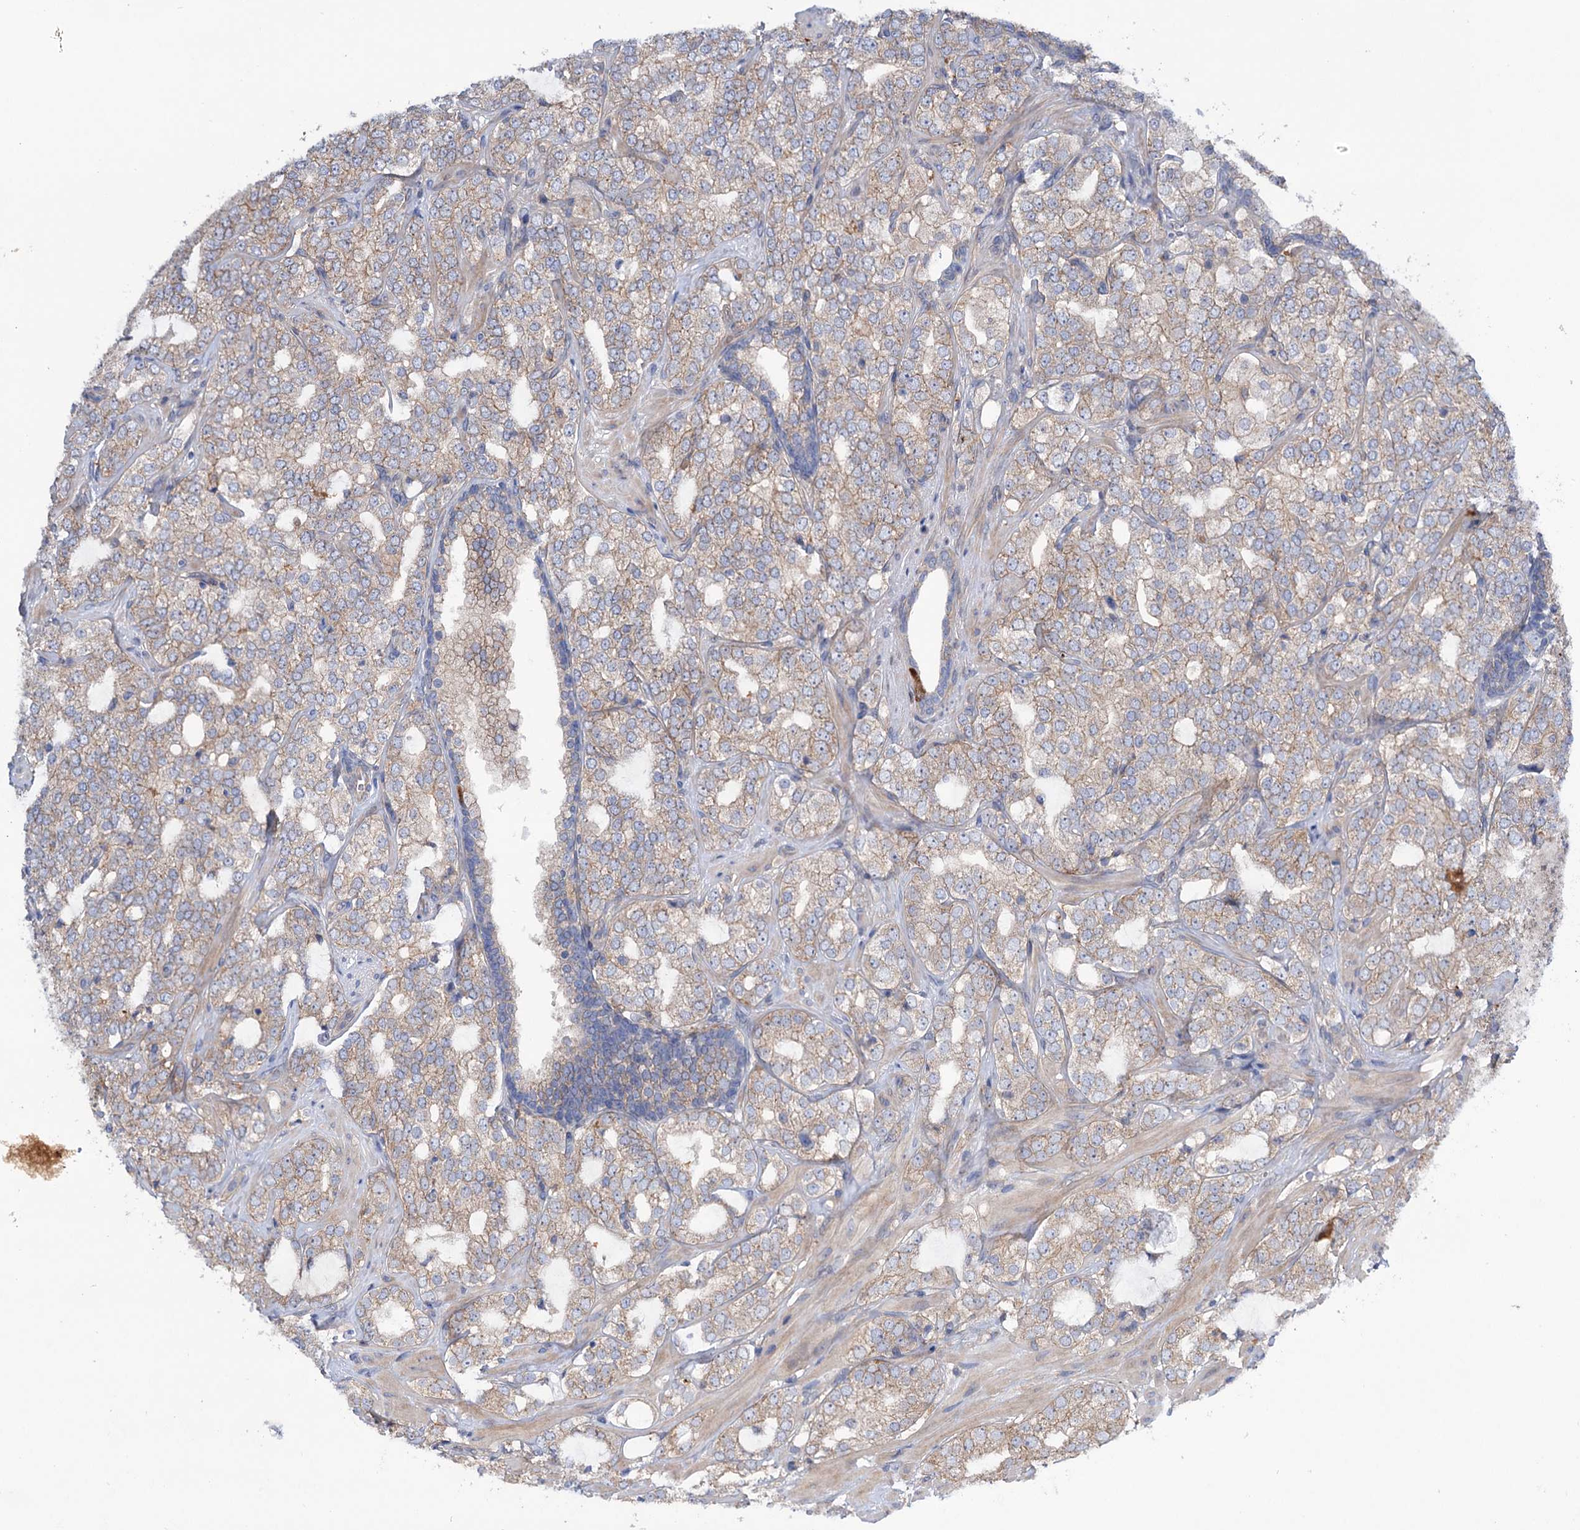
{"staining": {"intensity": "weak", "quantity": ">75%", "location": "cytoplasmic/membranous"}, "tissue": "prostate cancer", "cell_type": "Tumor cells", "image_type": "cancer", "snomed": [{"axis": "morphology", "description": "Adenocarcinoma, High grade"}, {"axis": "topography", "description": "Prostate"}], "caption": "Adenocarcinoma (high-grade) (prostate) tissue shows weak cytoplasmic/membranous staining in about >75% of tumor cells, visualized by immunohistochemistry.", "gene": "SEC24A", "patient": {"sex": "male", "age": 64}}